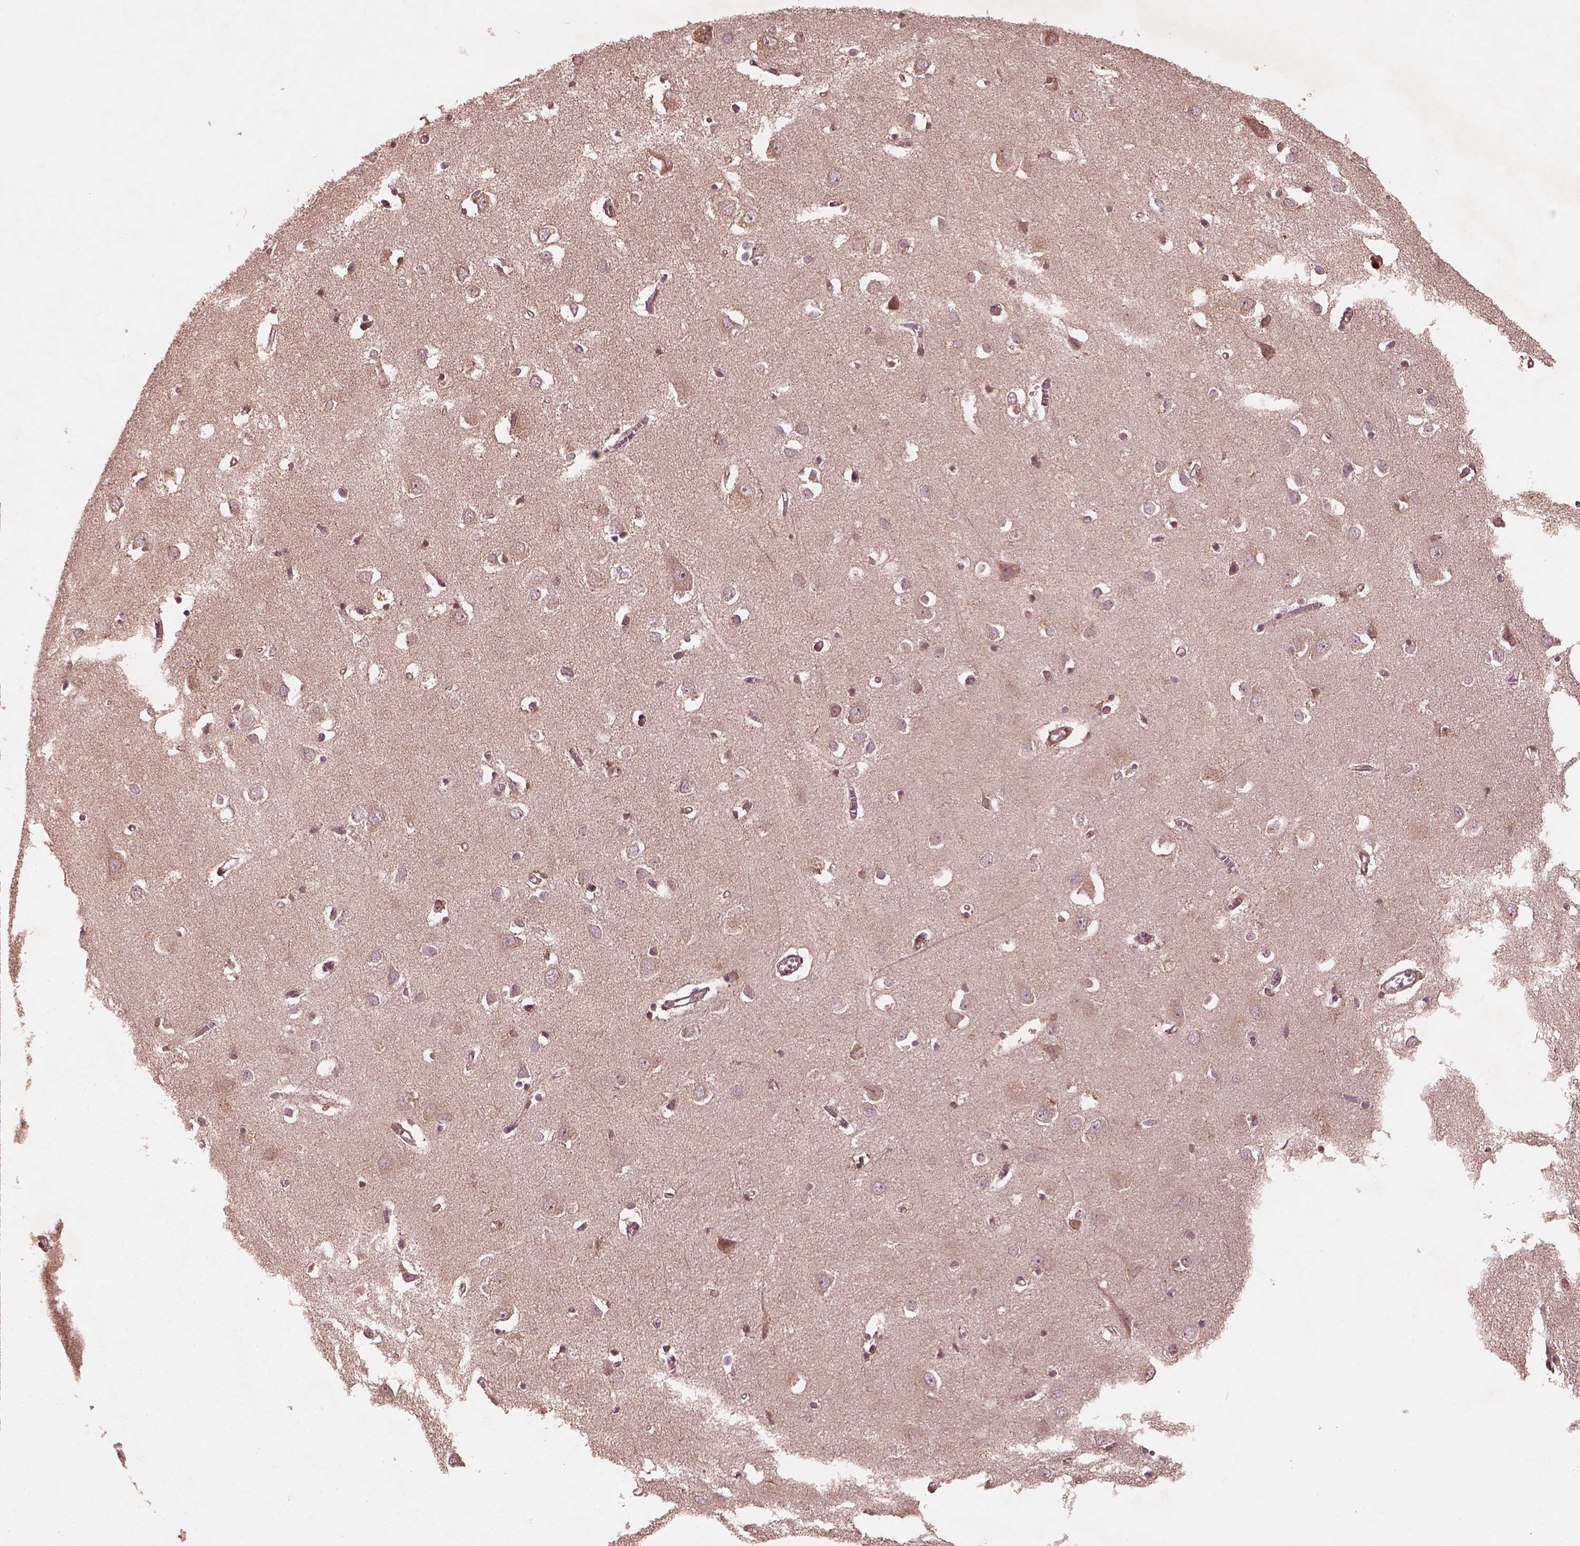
{"staining": {"intensity": "weak", "quantity": "25%-75%", "location": "cytoplasmic/membranous"}, "tissue": "cerebral cortex", "cell_type": "Endothelial cells", "image_type": "normal", "snomed": [{"axis": "morphology", "description": "Normal tissue, NOS"}, {"axis": "topography", "description": "Cerebral cortex"}], "caption": "IHC (DAB) staining of unremarkable human cerebral cortex reveals weak cytoplasmic/membranous protein expression in about 25%-75% of endothelial cells. (DAB IHC, brown staining for protein, blue staining for nuclei).", "gene": "PIK3R2", "patient": {"sex": "male", "age": 70}}